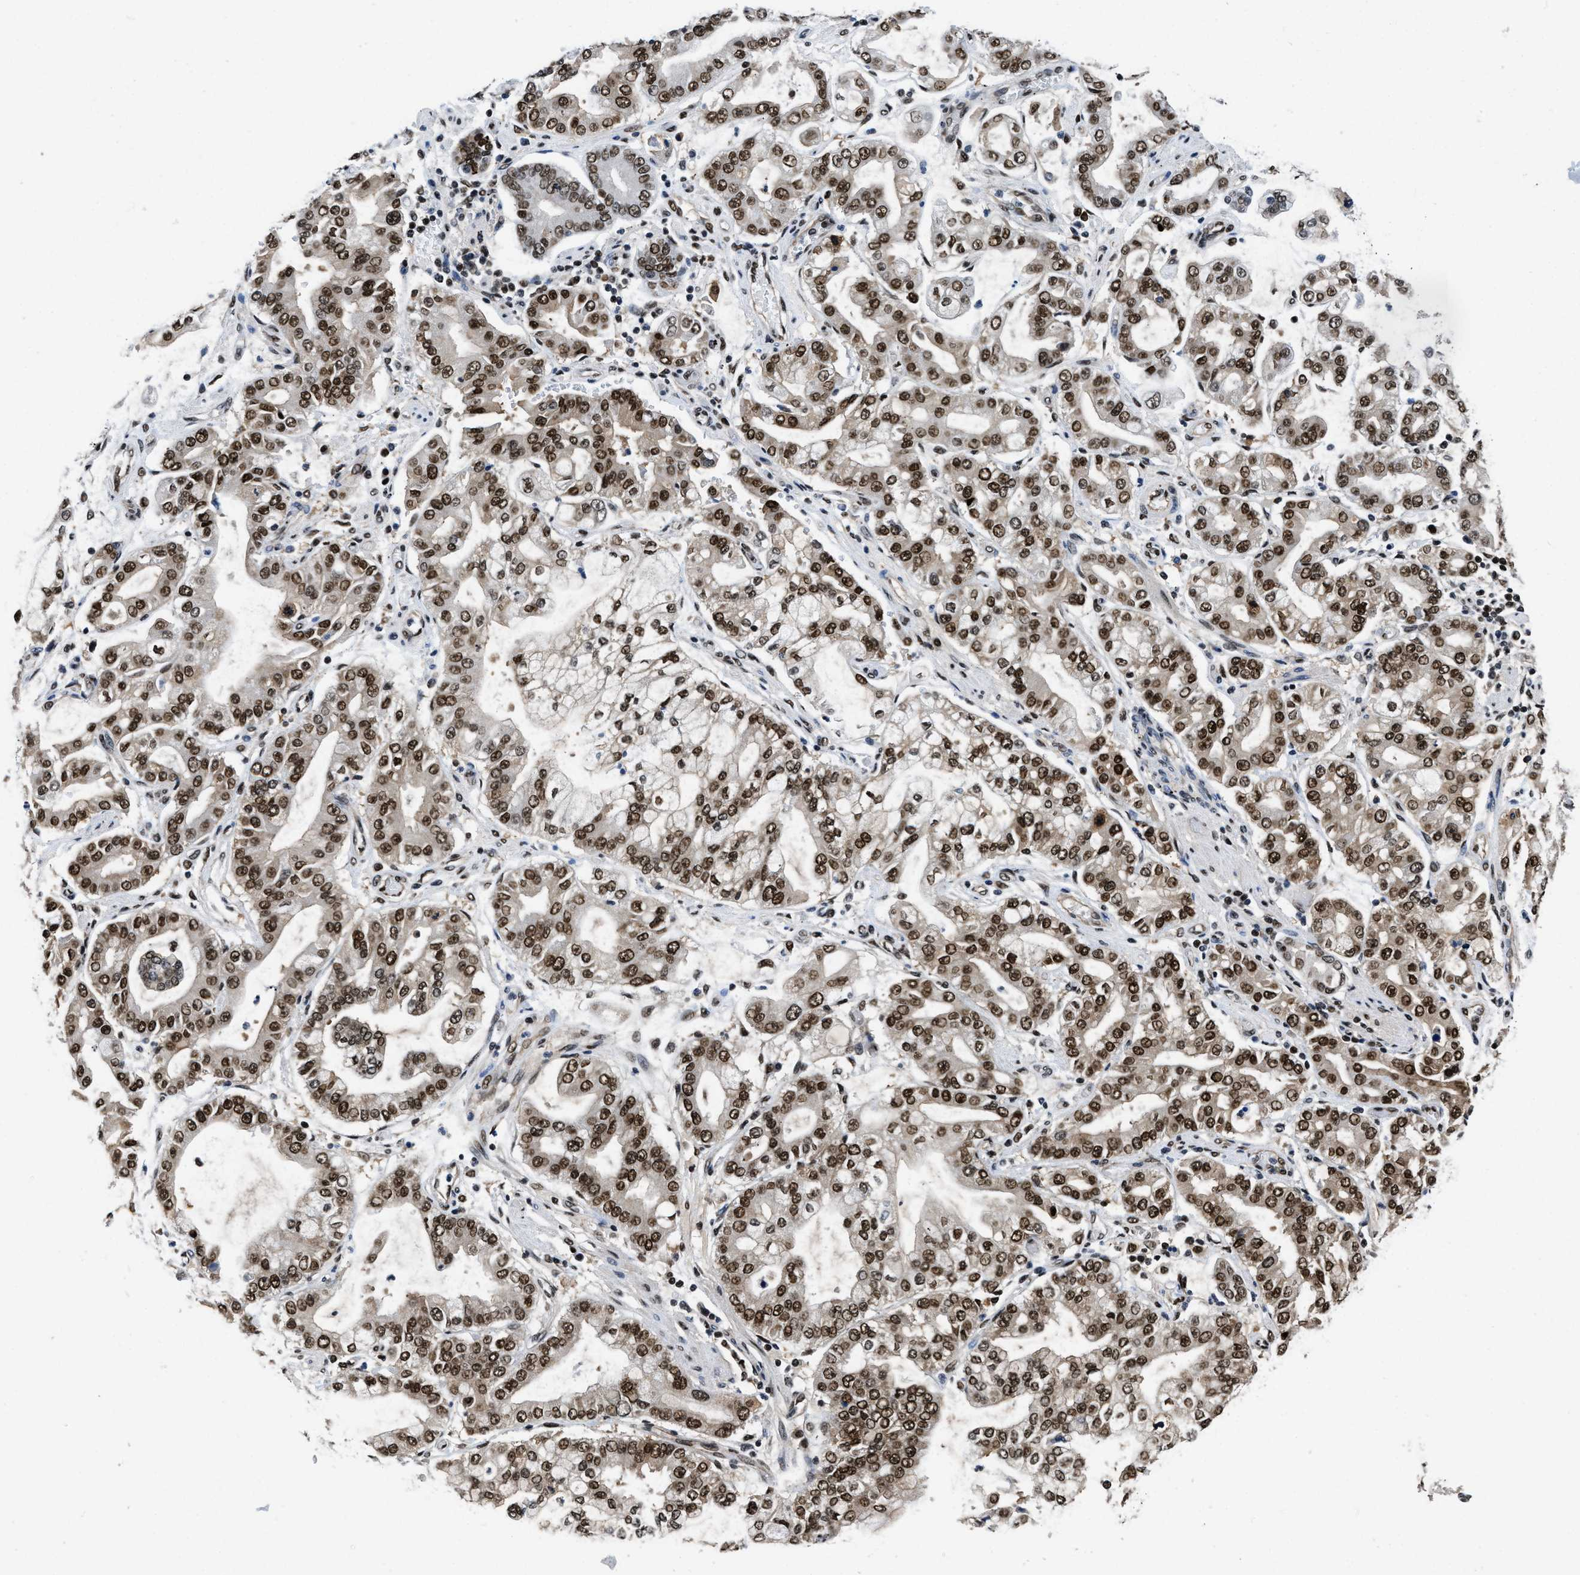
{"staining": {"intensity": "moderate", "quantity": ">75%", "location": "nuclear"}, "tissue": "stomach cancer", "cell_type": "Tumor cells", "image_type": "cancer", "snomed": [{"axis": "morphology", "description": "Adenocarcinoma, NOS"}, {"axis": "topography", "description": "Stomach"}], "caption": "Immunohistochemical staining of stomach adenocarcinoma demonstrates moderate nuclear protein staining in about >75% of tumor cells. The staining was performed using DAB, with brown indicating positive protein expression. Nuclei are stained blue with hematoxylin.", "gene": "SAFB", "patient": {"sex": "male", "age": 76}}